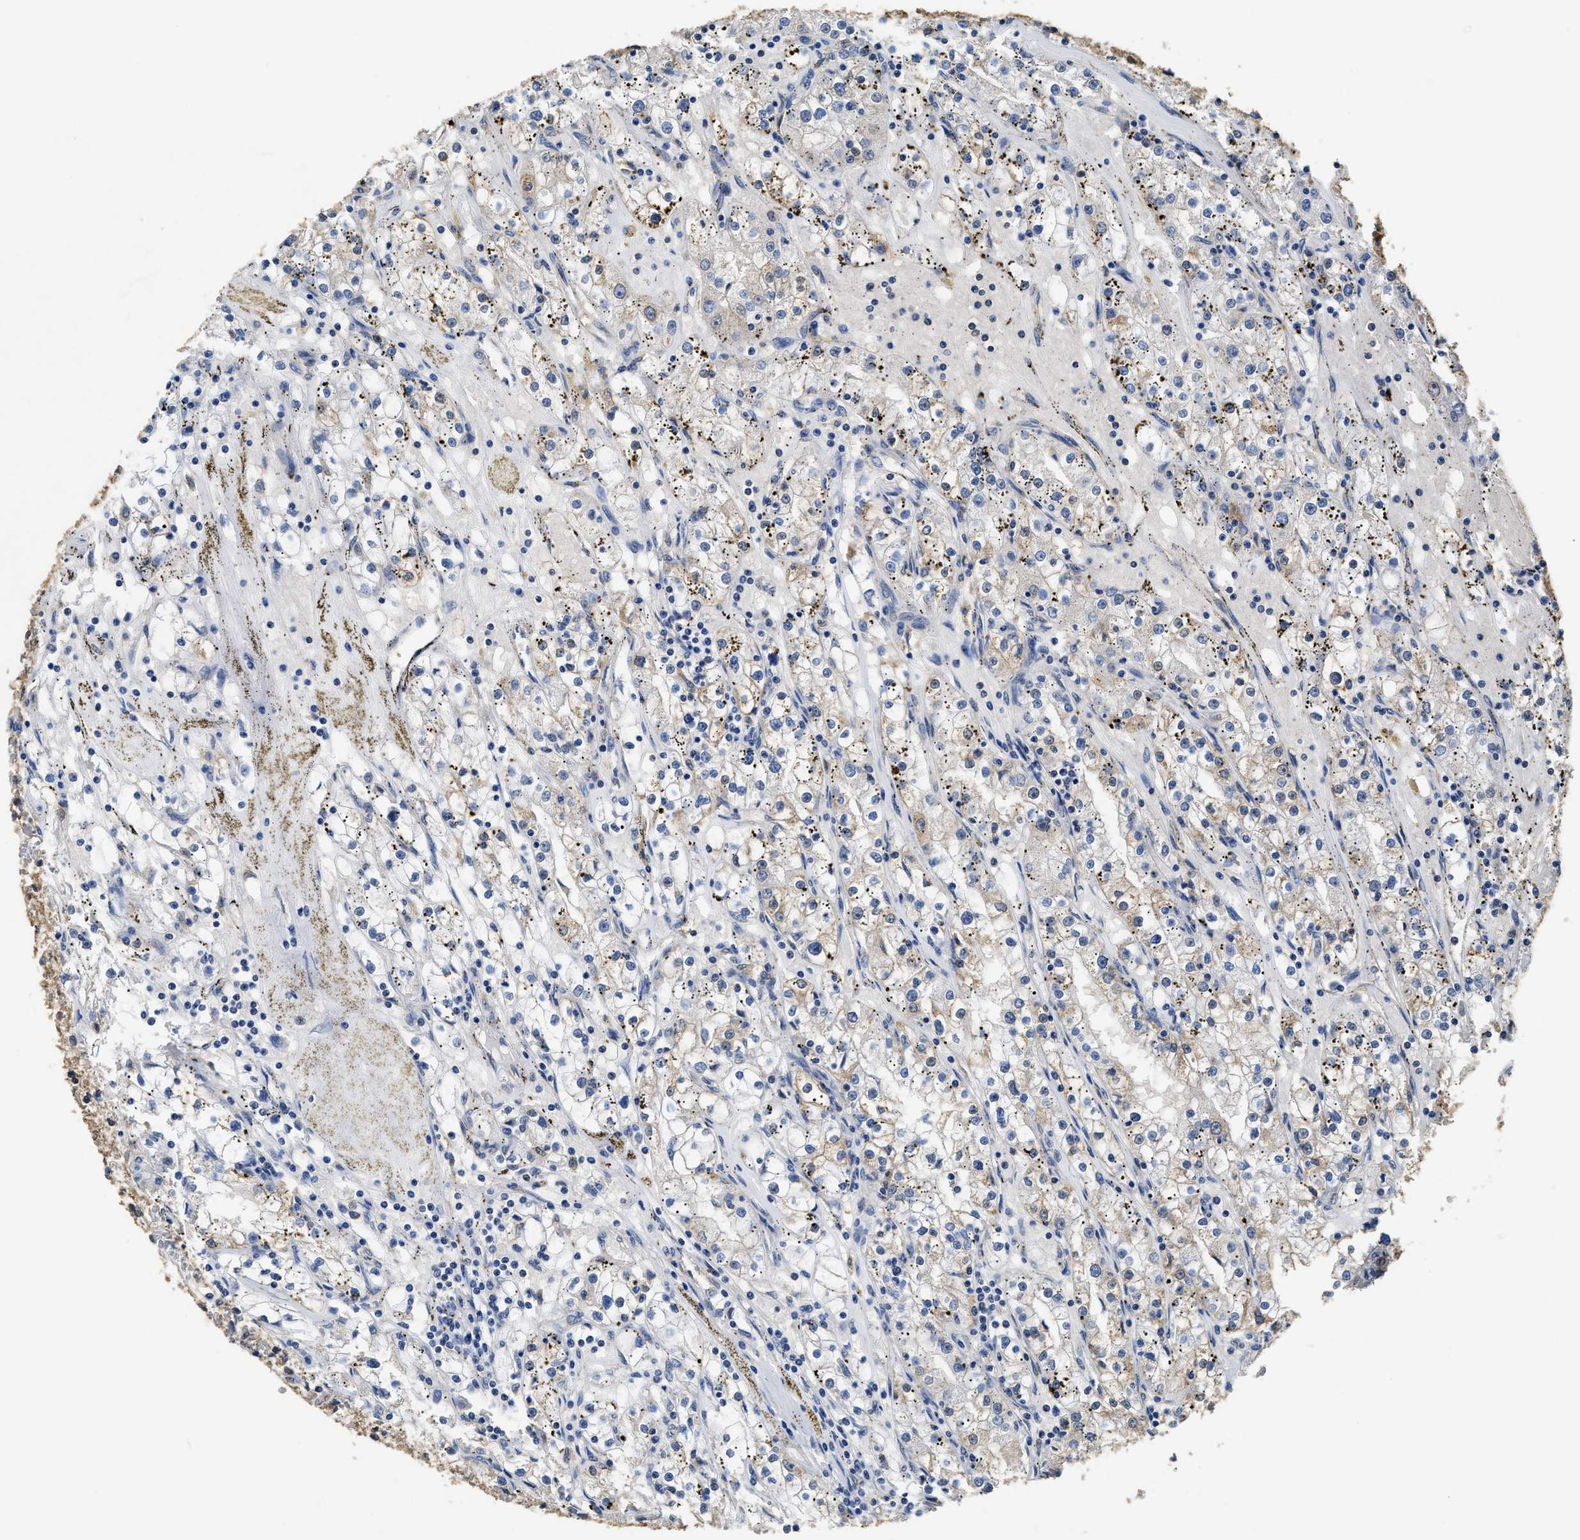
{"staining": {"intensity": "weak", "quantity": "<25%", "location": "cytoplasmic/membranous"}, "tissue": "renal cancer", "cell_type": "Tumor cells", "image_type": "cancer", "snomed": [{"axis": "morphology", "description": "Adenocarcinoma, NOS"}, {"axis": "topography", "description": "Kidney"}], "caption": "DAB immunohistochemical staining of renal adenocarcinoma displays no significant staining in tumor cells. (DAB immunohistochemistry (IHC) visualized using brightfield microscopy, high magnification).", "gene": "ACAT2", "patient": {"sex": "male", "age": 56}}